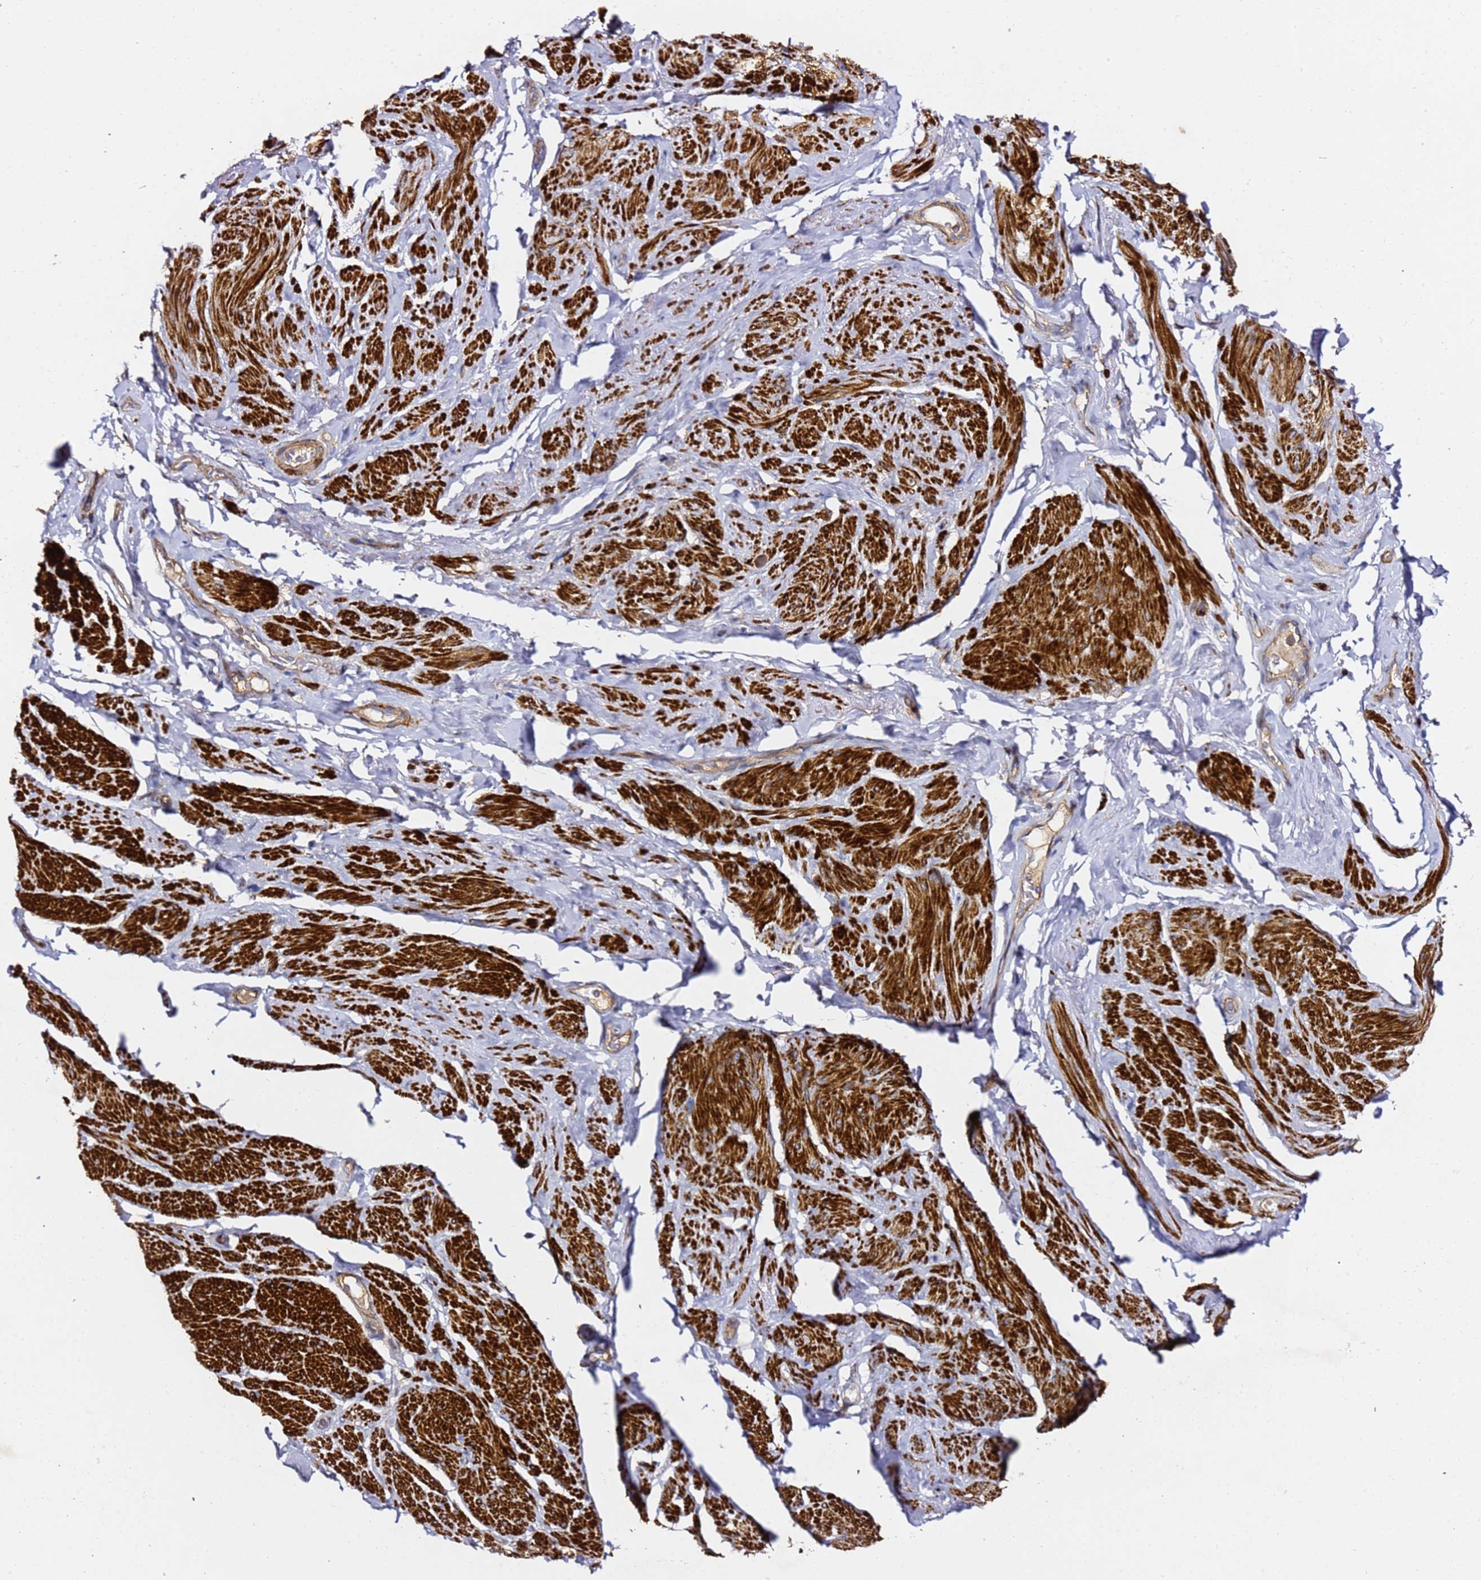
{"staining": {"intensity": "strong", "quantity": "25%-75%", "location": "cytoplasmic/membranous"}, "tissue": "smooth muscle", "cell_type": "Smooth muscle cells", "image_type": "normal", "snomed": [{"axis": "morphology", "description": "Normal tissue, NOS"}, {"axis": "topography", "description": "Smooth muscle"}, {"axis": "topography", "description": "Peripheral nerve tissue"}], "caption": "Protein staining displays strong cytoplasmic/membranous positivity in approximately 25%-75% of smooth muscle cells in benign smooth muscle.", "gene": "ZFP36L2", "patient": {"sex": "male", "age": 69}}